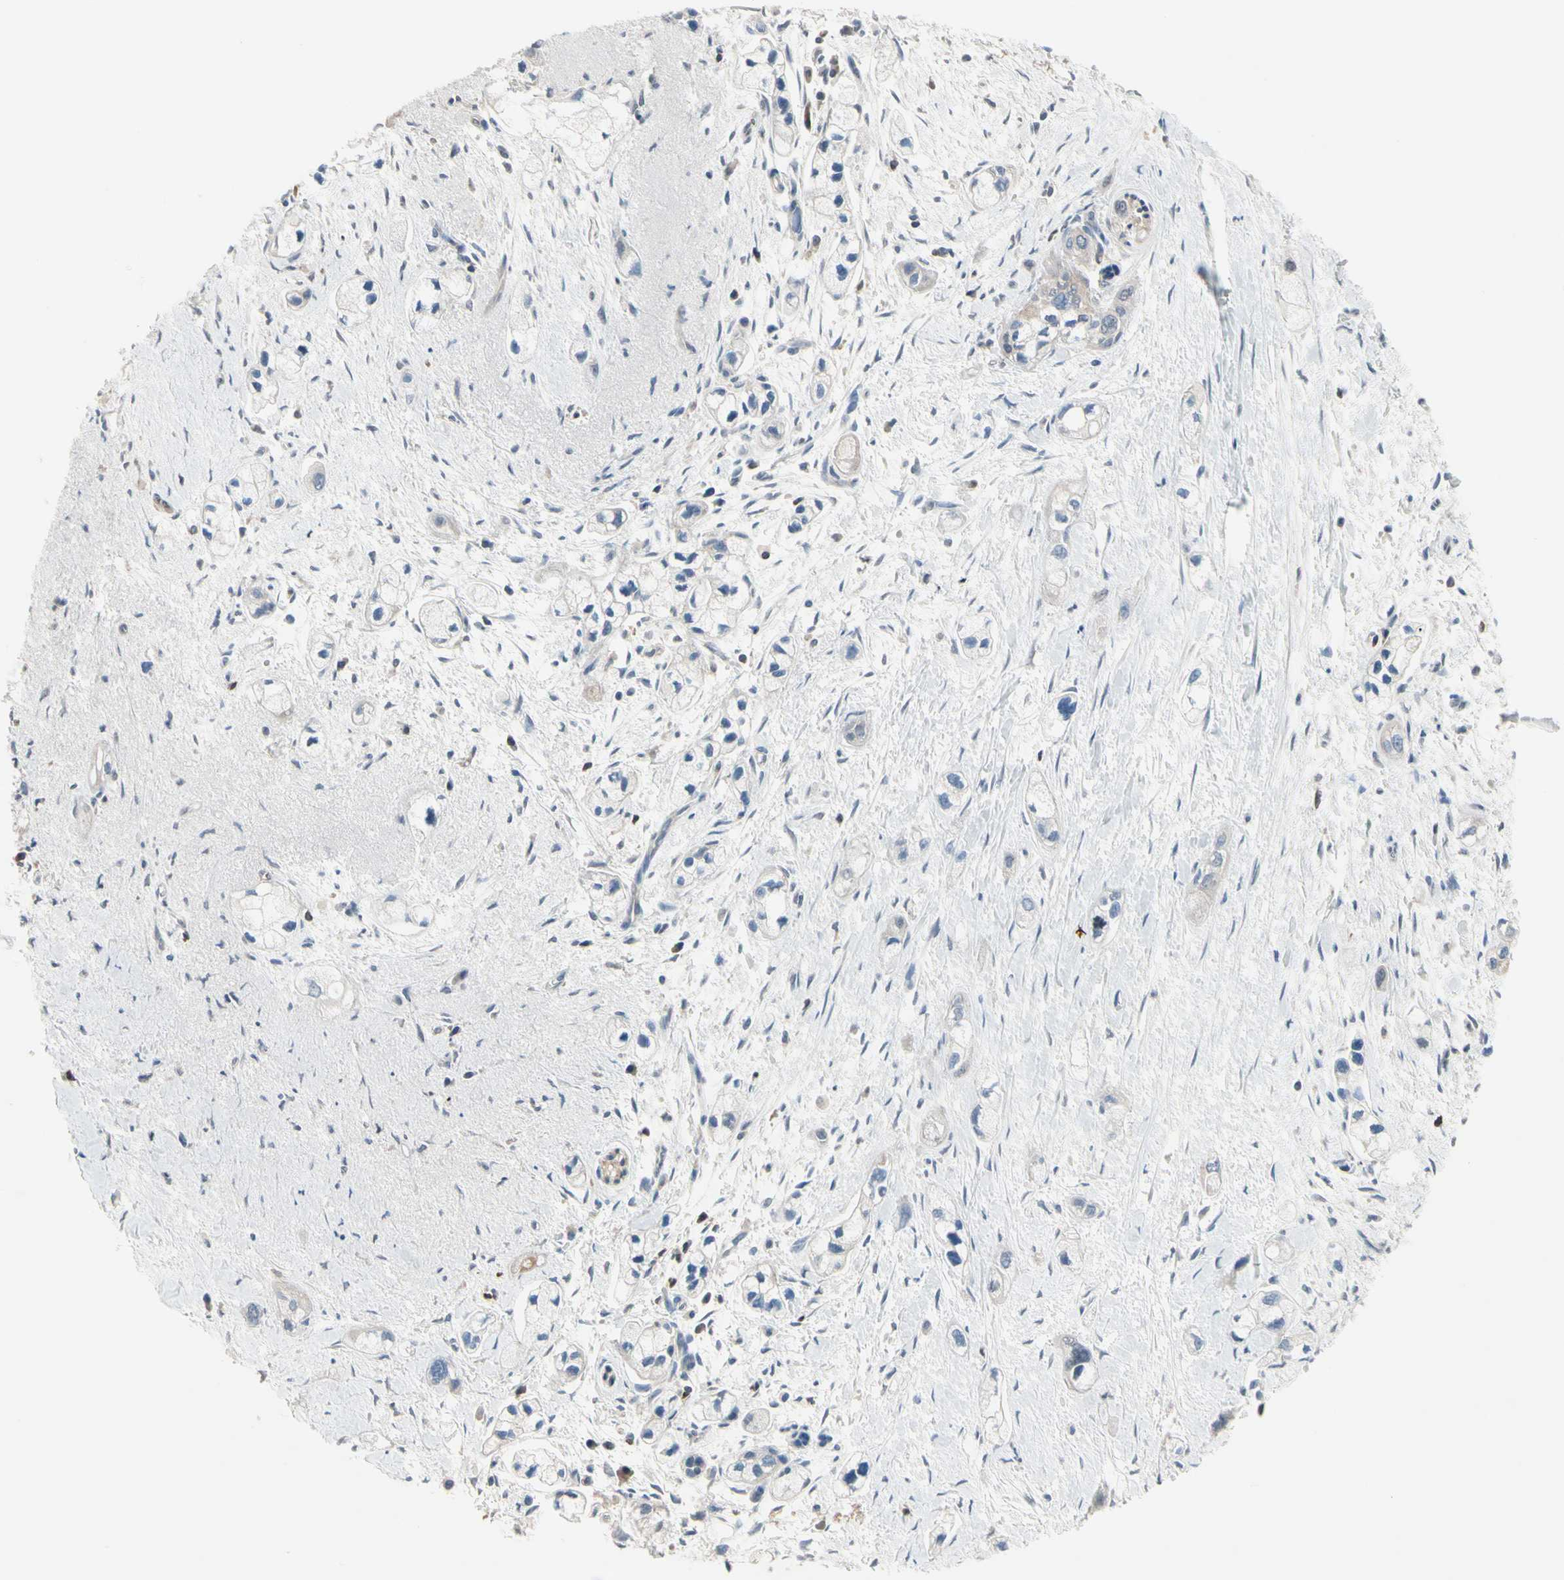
{"staining": {"intensity": "negative", "quantity": "none", "location": "none"}, "tissue": "pancreatic cancer", "cell_type": "Tumor cells", "image_type": "cancer", "snomed": [{"axis": "morphology", "description": "Adenocarcinoma, NOS"}, {"axis": "topography", "description": "Pancreas"}], "caption": "An immunohistochemistry (IHC) image of pancreatic cancer (adenocarcinoma) is shown. There is no staining in tumor cells of pancreatic cancer (adenocarcinoma).", "gene": "NFATC2", "patient": {"sex": "male", "age": 74}}